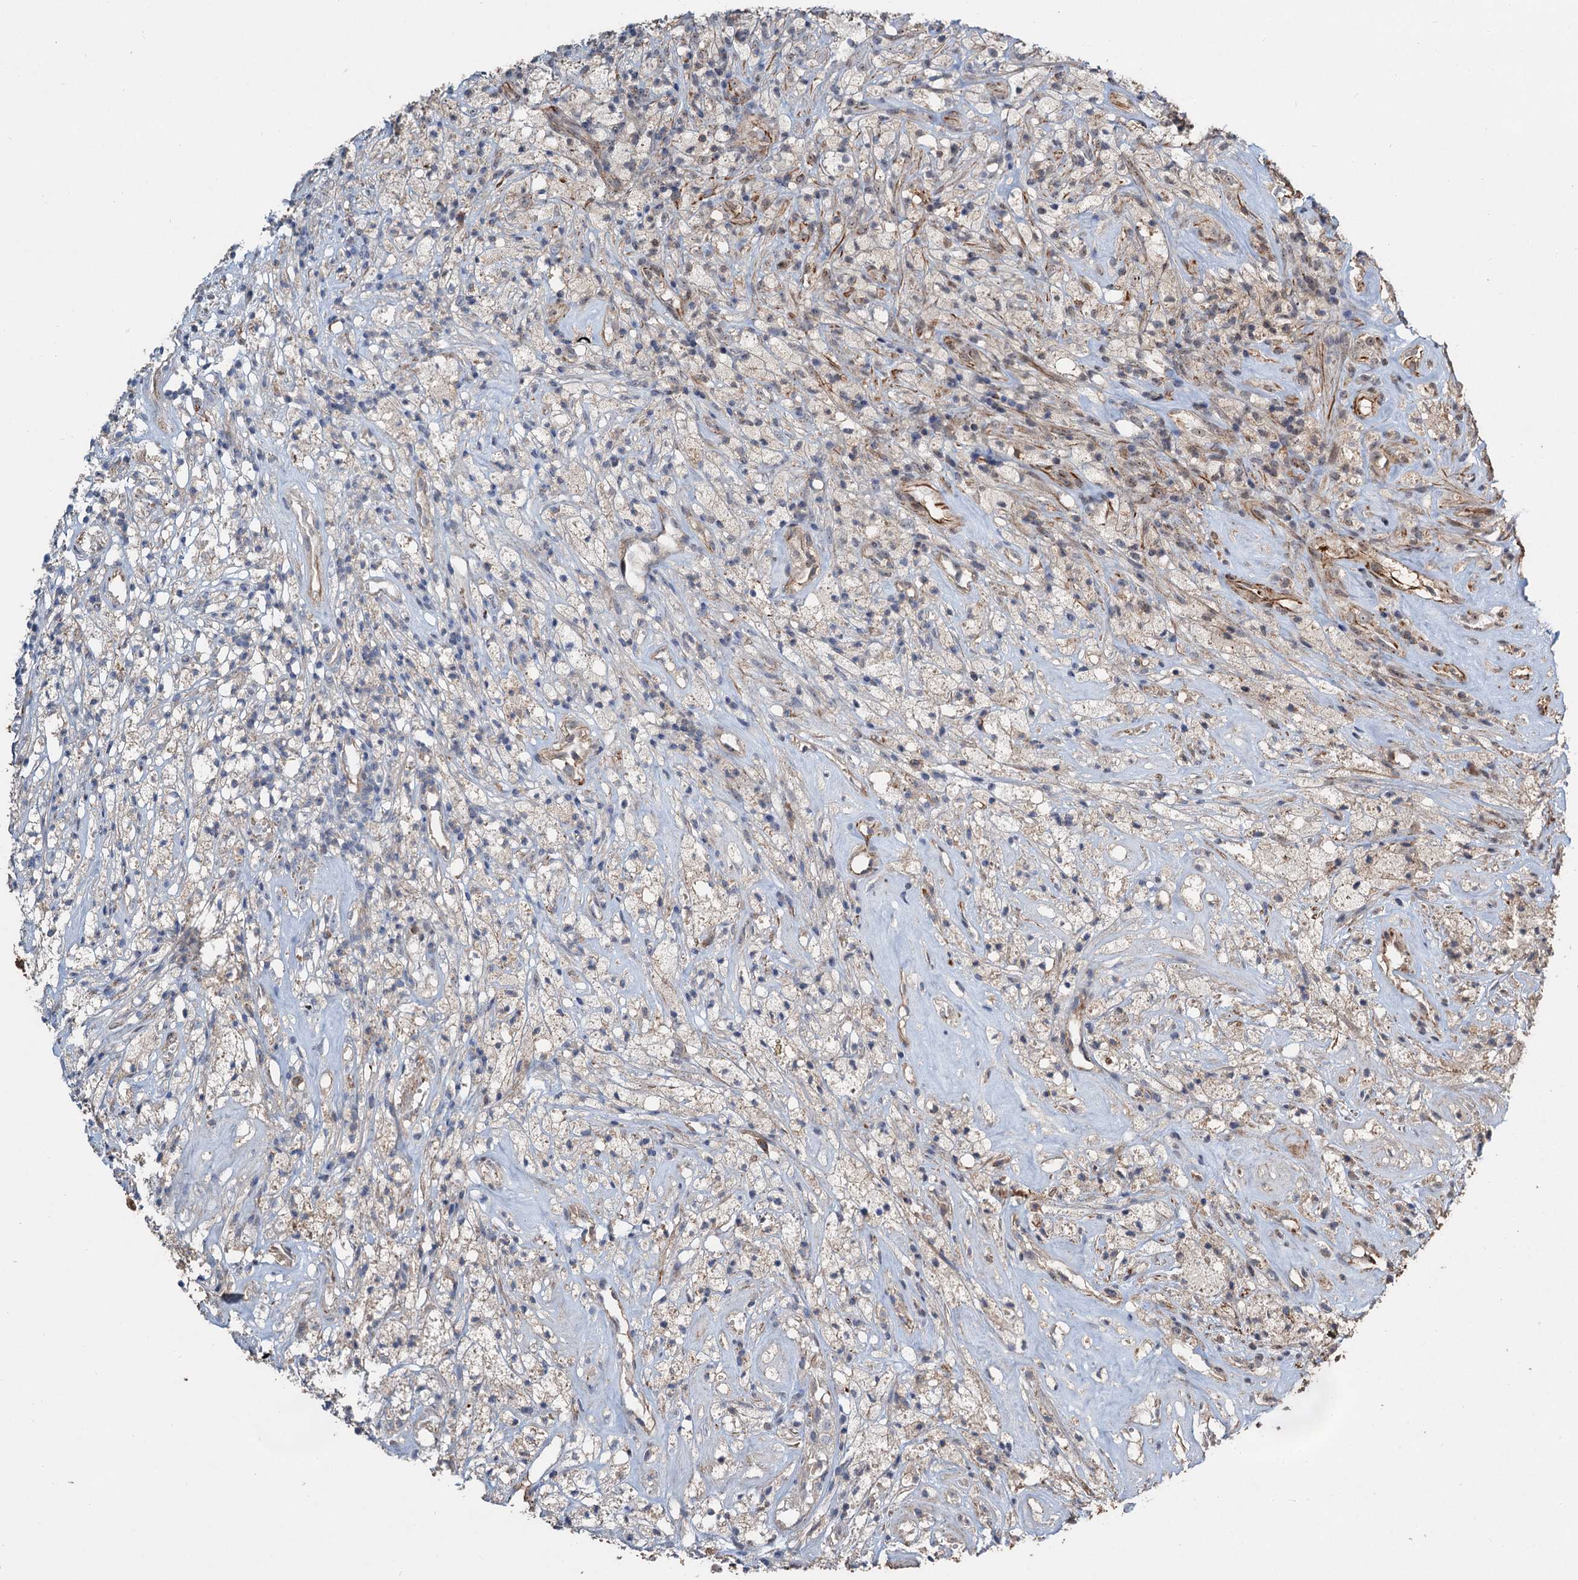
{"staining": {"intensity": "negative", "quantity": "none", "location": "none"}, "tissue": "glioma", "cell_type": "Tumor cells", "image_type": "cancer", "snomed": [{"axis": "morphology", "description": "Glioma, malignant, High grade"}, {"axis": "topography", "description": "Brain"}], "caption": "Immunohistochemistry (IHC) micrograph of human malignant high-grade glioma stained for a protein (brown), which reveals no expression in tumor cells.", "gene": "TMA16", "patient": {"sex": "male", "age": 69}}